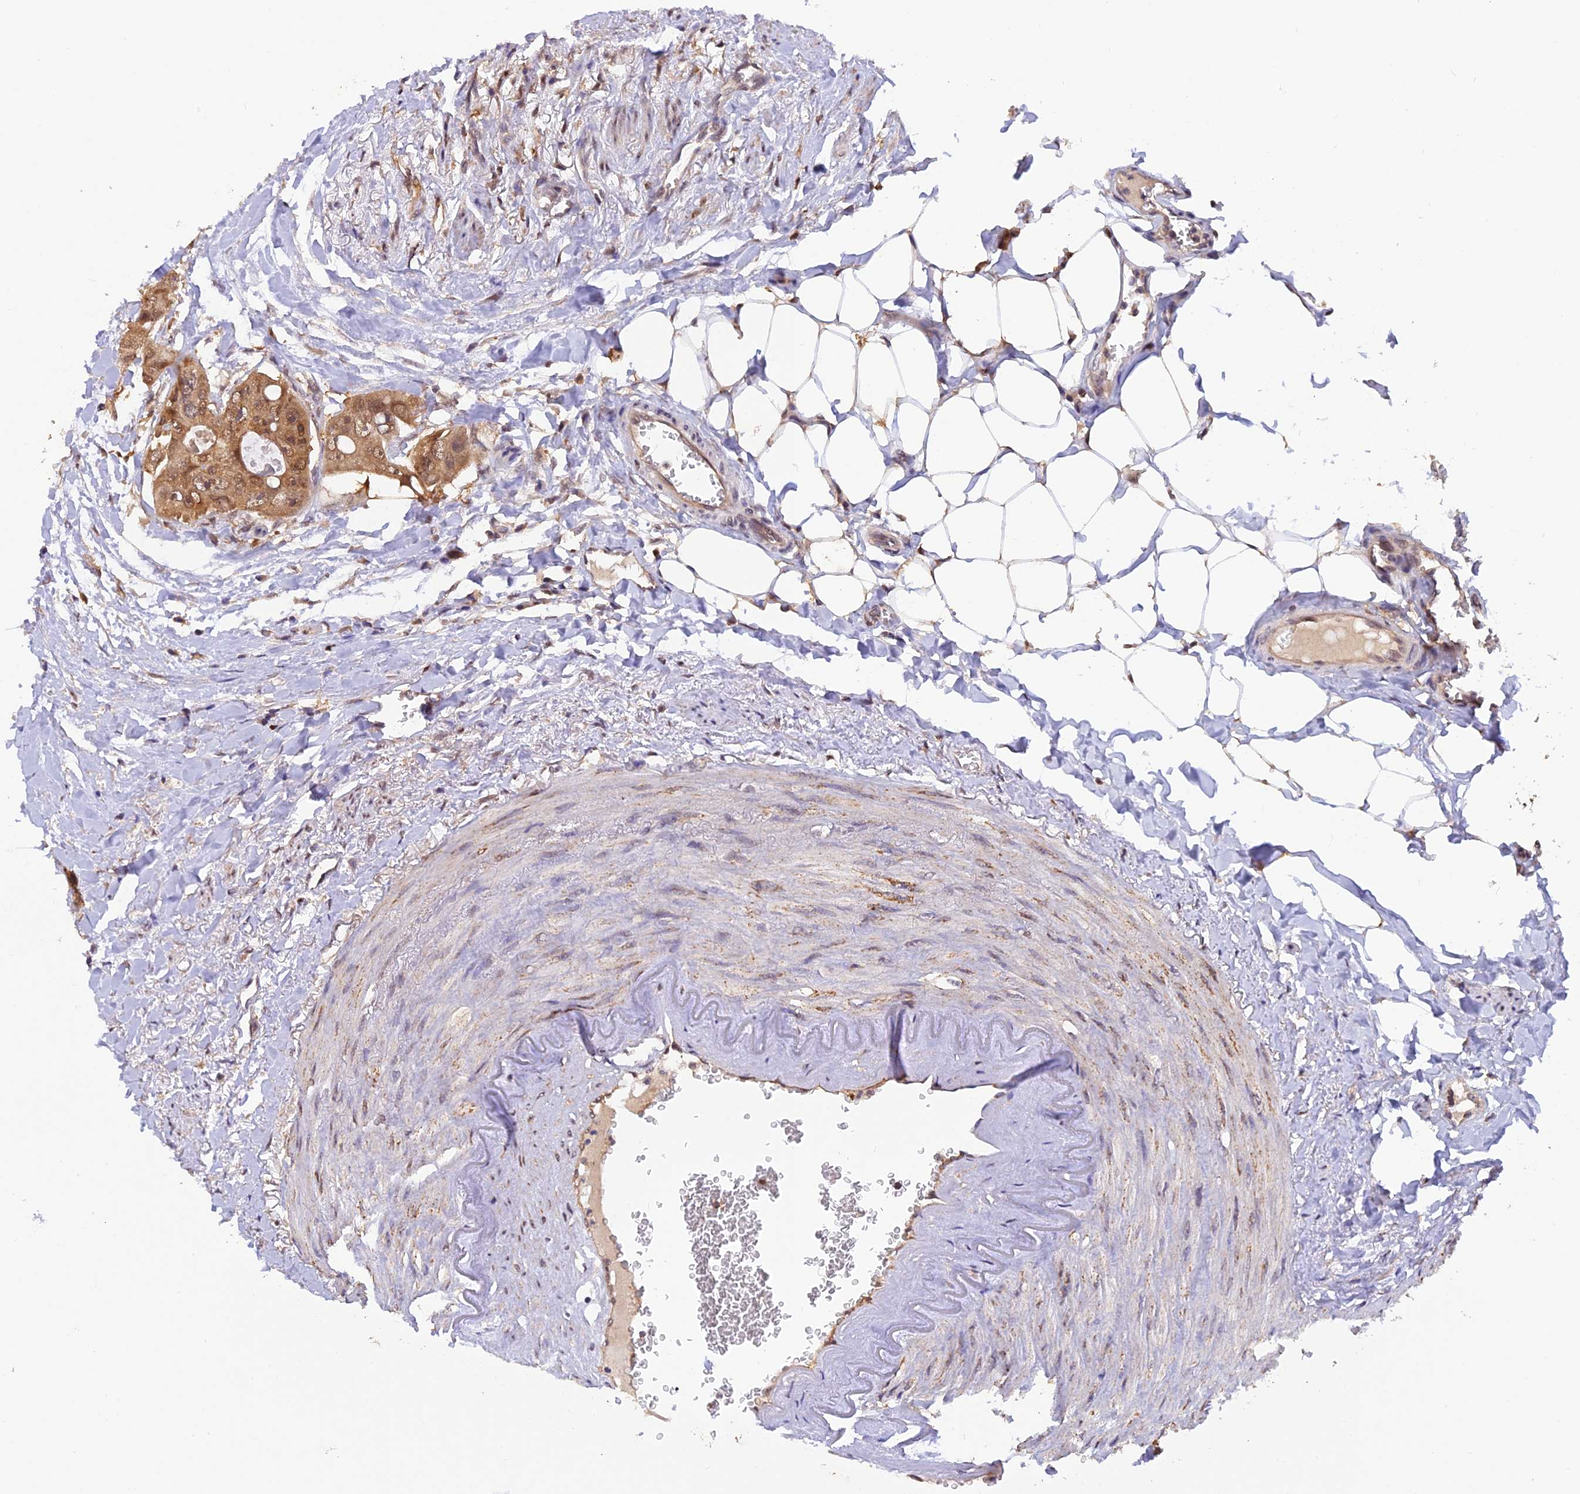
{"staining": {"intensity": "moderate", "quantity": ">75%", "location": "cytoplasmic/membranous,nuclear"}, "tissue": "colorectal cancer", "cell_type": "Tumor cells", "image_type": "cancer", "snomed": [{"axis": "morphology", "description": "Adenocarcinoma, NOS"}, {"axis": "topography", "description": "Rectum"}], "caption": "Moderate cytoplasmic/membranous and nuclear protein expression is appreciated in about >75% of tumor cells in colorectal adenocarcinoma.", "gene": "MNS1", "patient": {"sex": "male", "age": 87}}